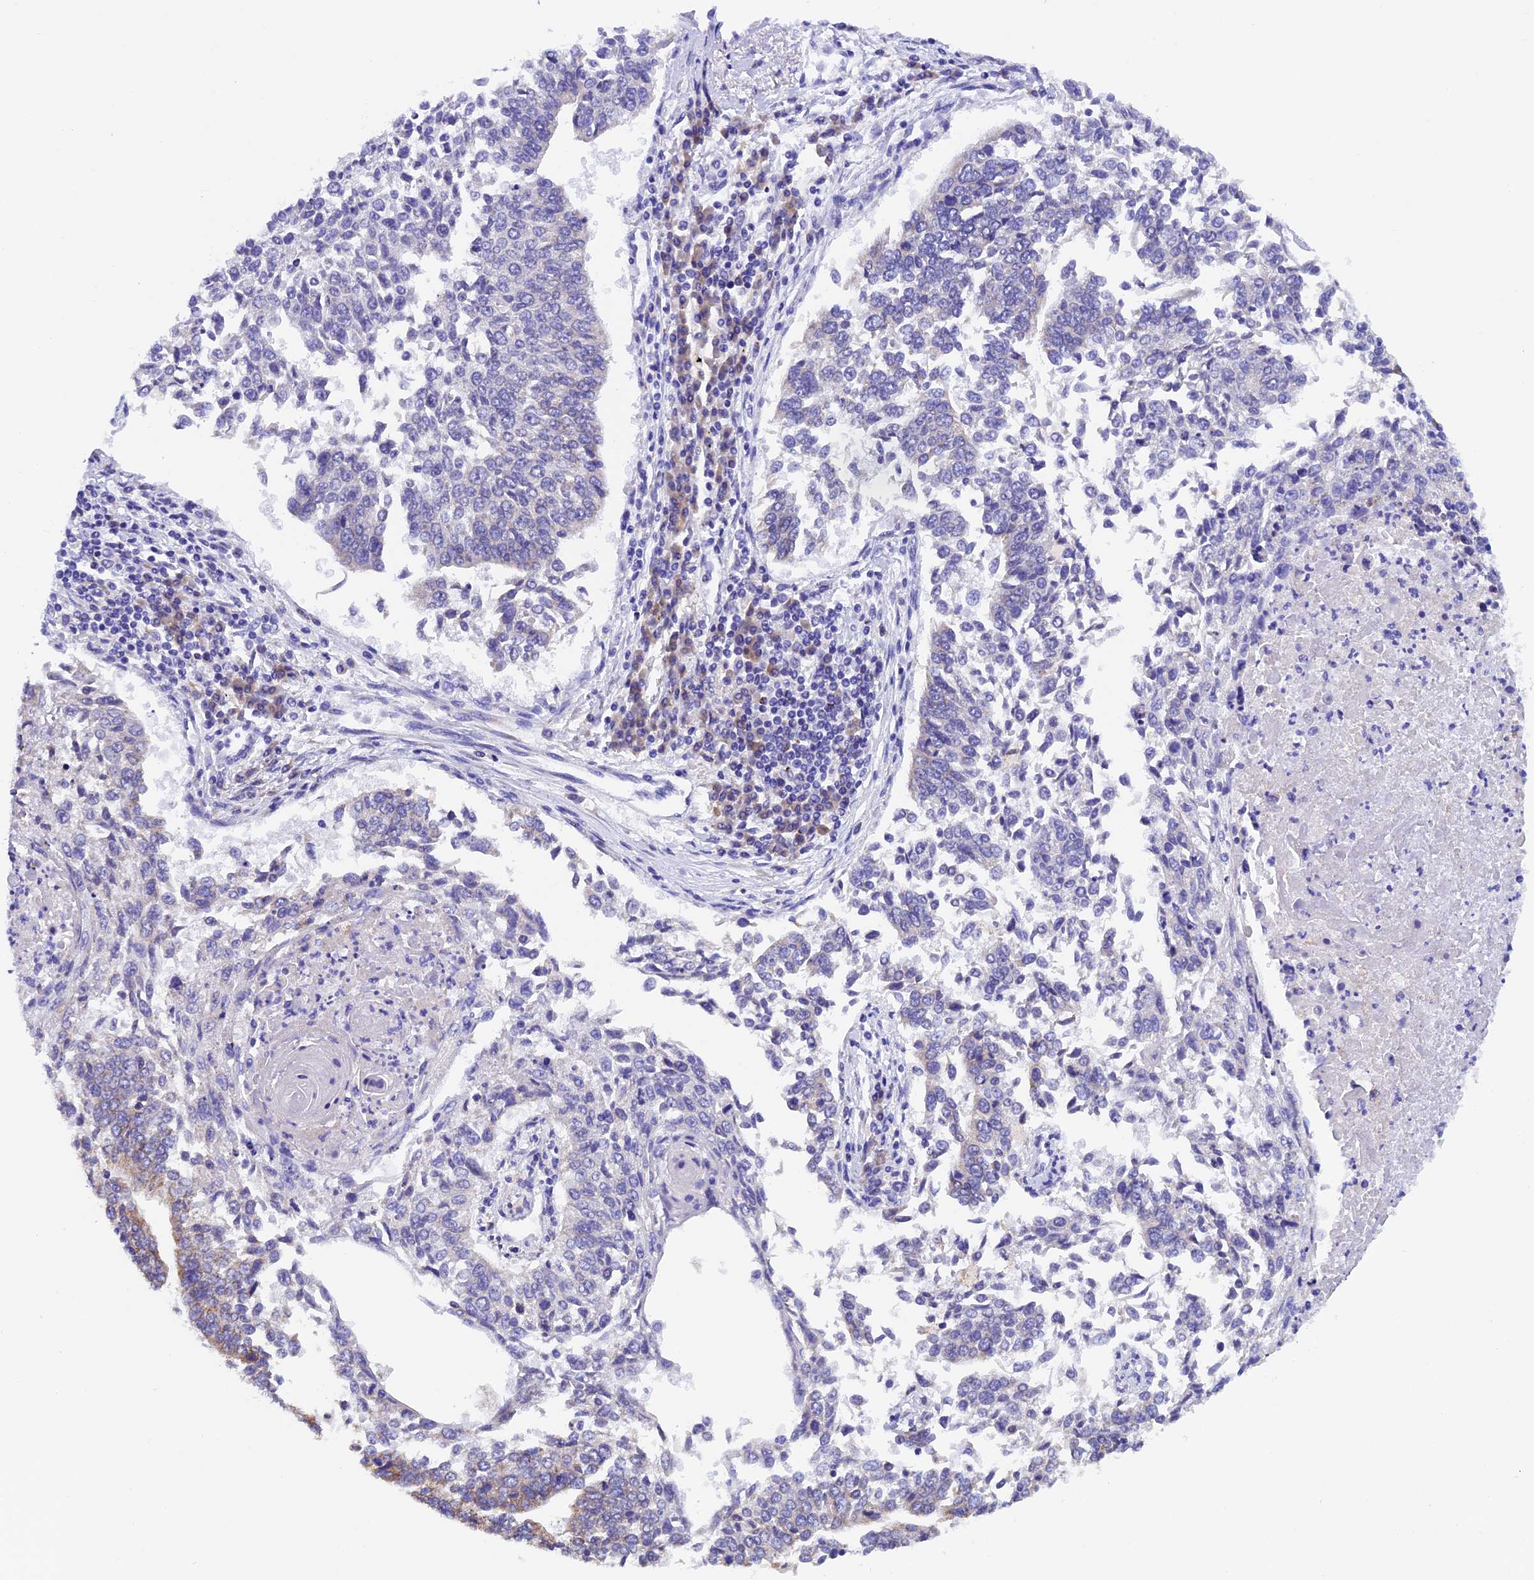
{"staining": {"intensity": "weak", "quantity": "<25%", "location": "cytoplasmic/membranous"}, "tissue": "lung cancer", "cell_type": "Tumor cells", "image_type": "cancer", "snomed": [{"axis": "morphology", "description": "Normal tissue, NOS"}, {"axis": "morphology", "description": "Squamous cell carcinoma, NOS"}, {"axis": "topography", "description": "Cartilage tissue"}, {"axis": "topography", "description": "Bronchus"}, {"axis": "topography", "description": "Lung"}, {"axis": "topography", "description": "Peripheral nerve tissue"}], "caption": "IHC of human lung cancer displays no expression in tumor cells.", "gene": "SLC8B1", "patient": {"sex": "female", "age": 49}}